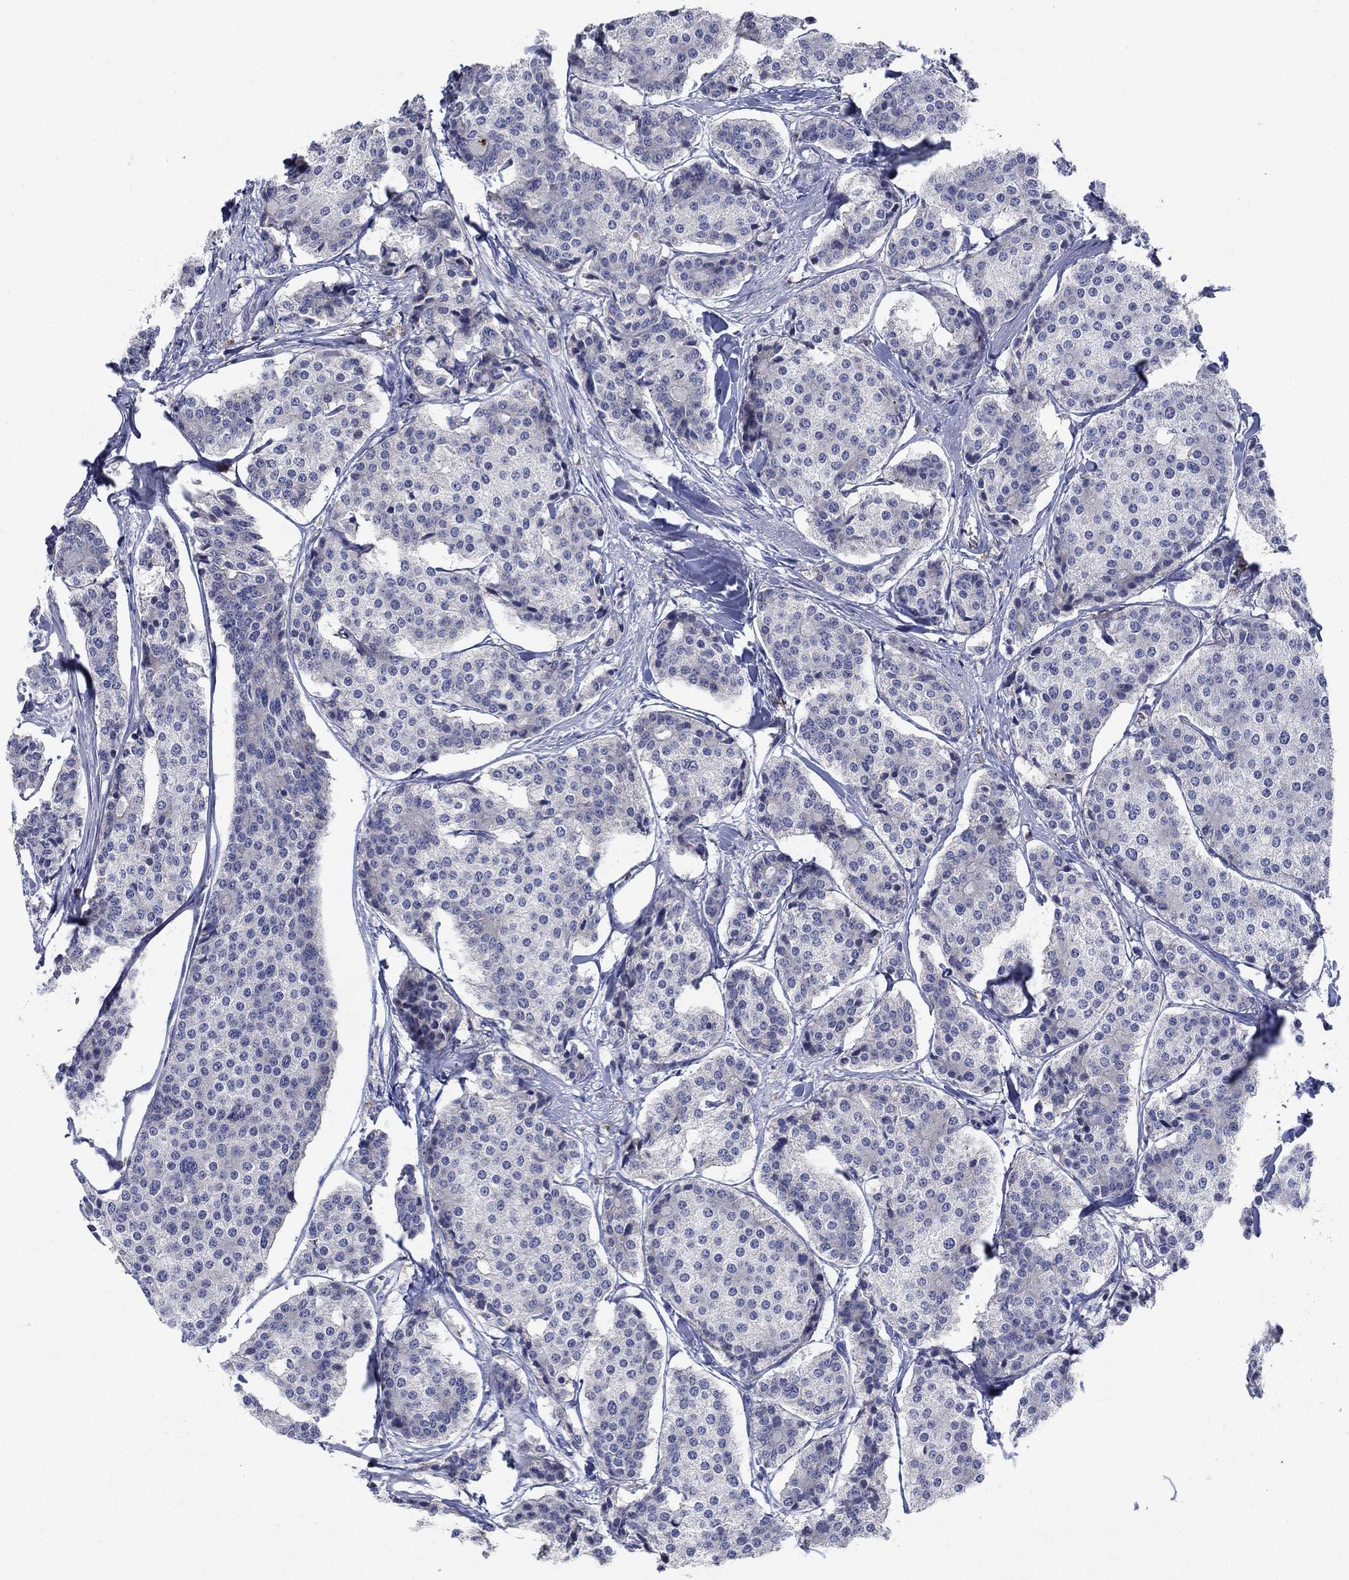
{"staining": {"intensity": "negative", "quantity": "none", "location": "none"}, "tissue": "carcinoid", "cell_type": "Tumor cells", "image_type": "cancer", "snomed": [{"axis": "morphology", "description": "Carcinoid, malignant, NOS"}, {"axis": "topography", "description": "Small intestine"}], "caption": "High magnification brightfield microscopy of carcinoid stained with DAB (3,3'-diaminobenzidine) (brown) and counterstained with hematoxylin (blue): tumor cells show no significant positivity.", "gene": "RNF19B", "patient": {"sex": "female", "age": 65}}